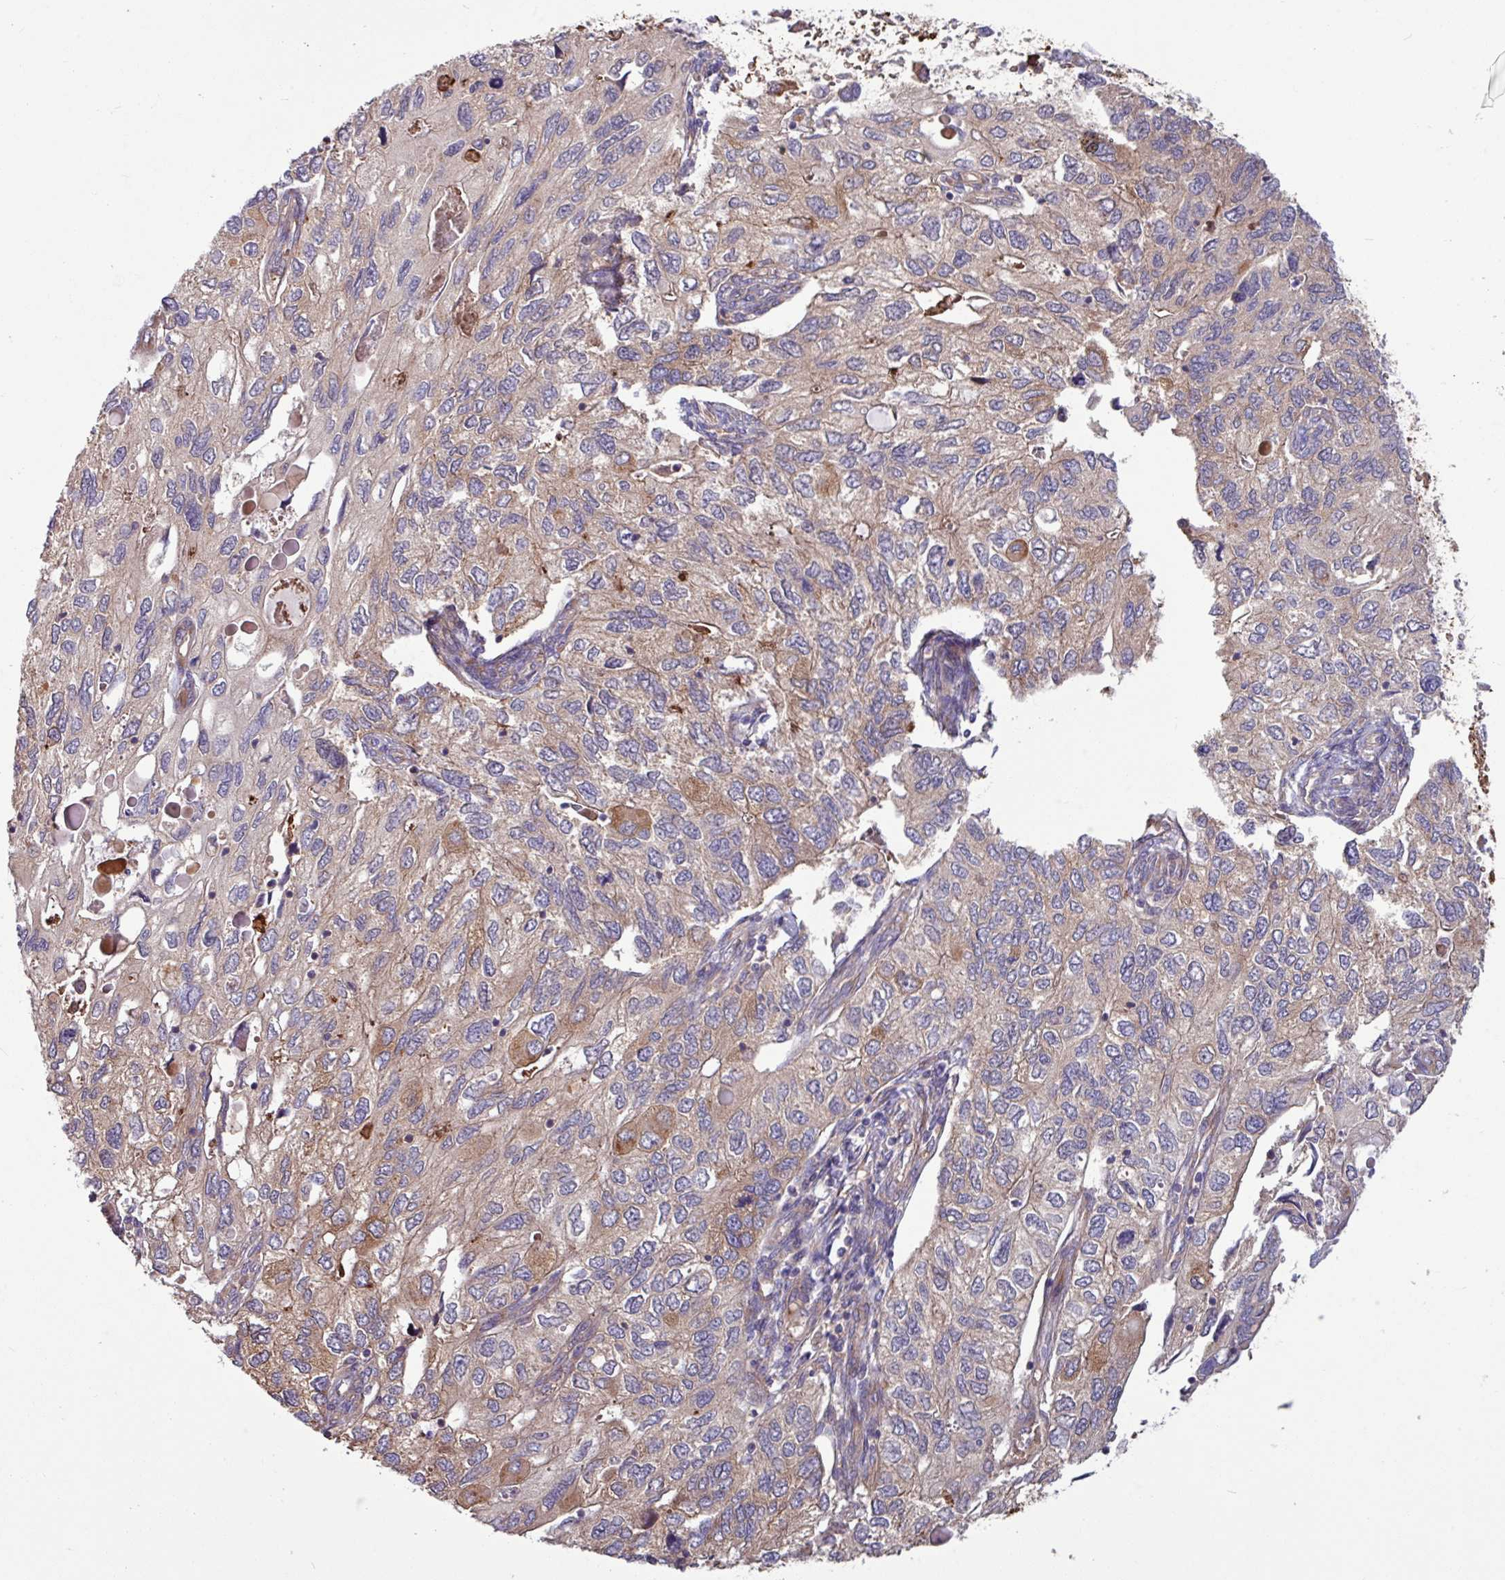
{"staining": {"intensity": "moderate", "quantity": "25%-75%", "location": "cytoplasmic/membranous"}, "tissue": "endometrial cancer", "cell_type": "Tumor cells", "image_type": "cancer", "snomed": [{"axis": "morphology", "description": "Carcinoma, NOS"}, {"axis": "topography", "description": "Uterus"}], "caption": "Approximately 25%-75% of tumor cells in carcinoma (endometrial) reveal moderate cytoplasmic/membranous protein expression as visualized by brown immunohistochemical staining.", "gene": "LSM12", "patient": {"sex": "female", "age": 76}}